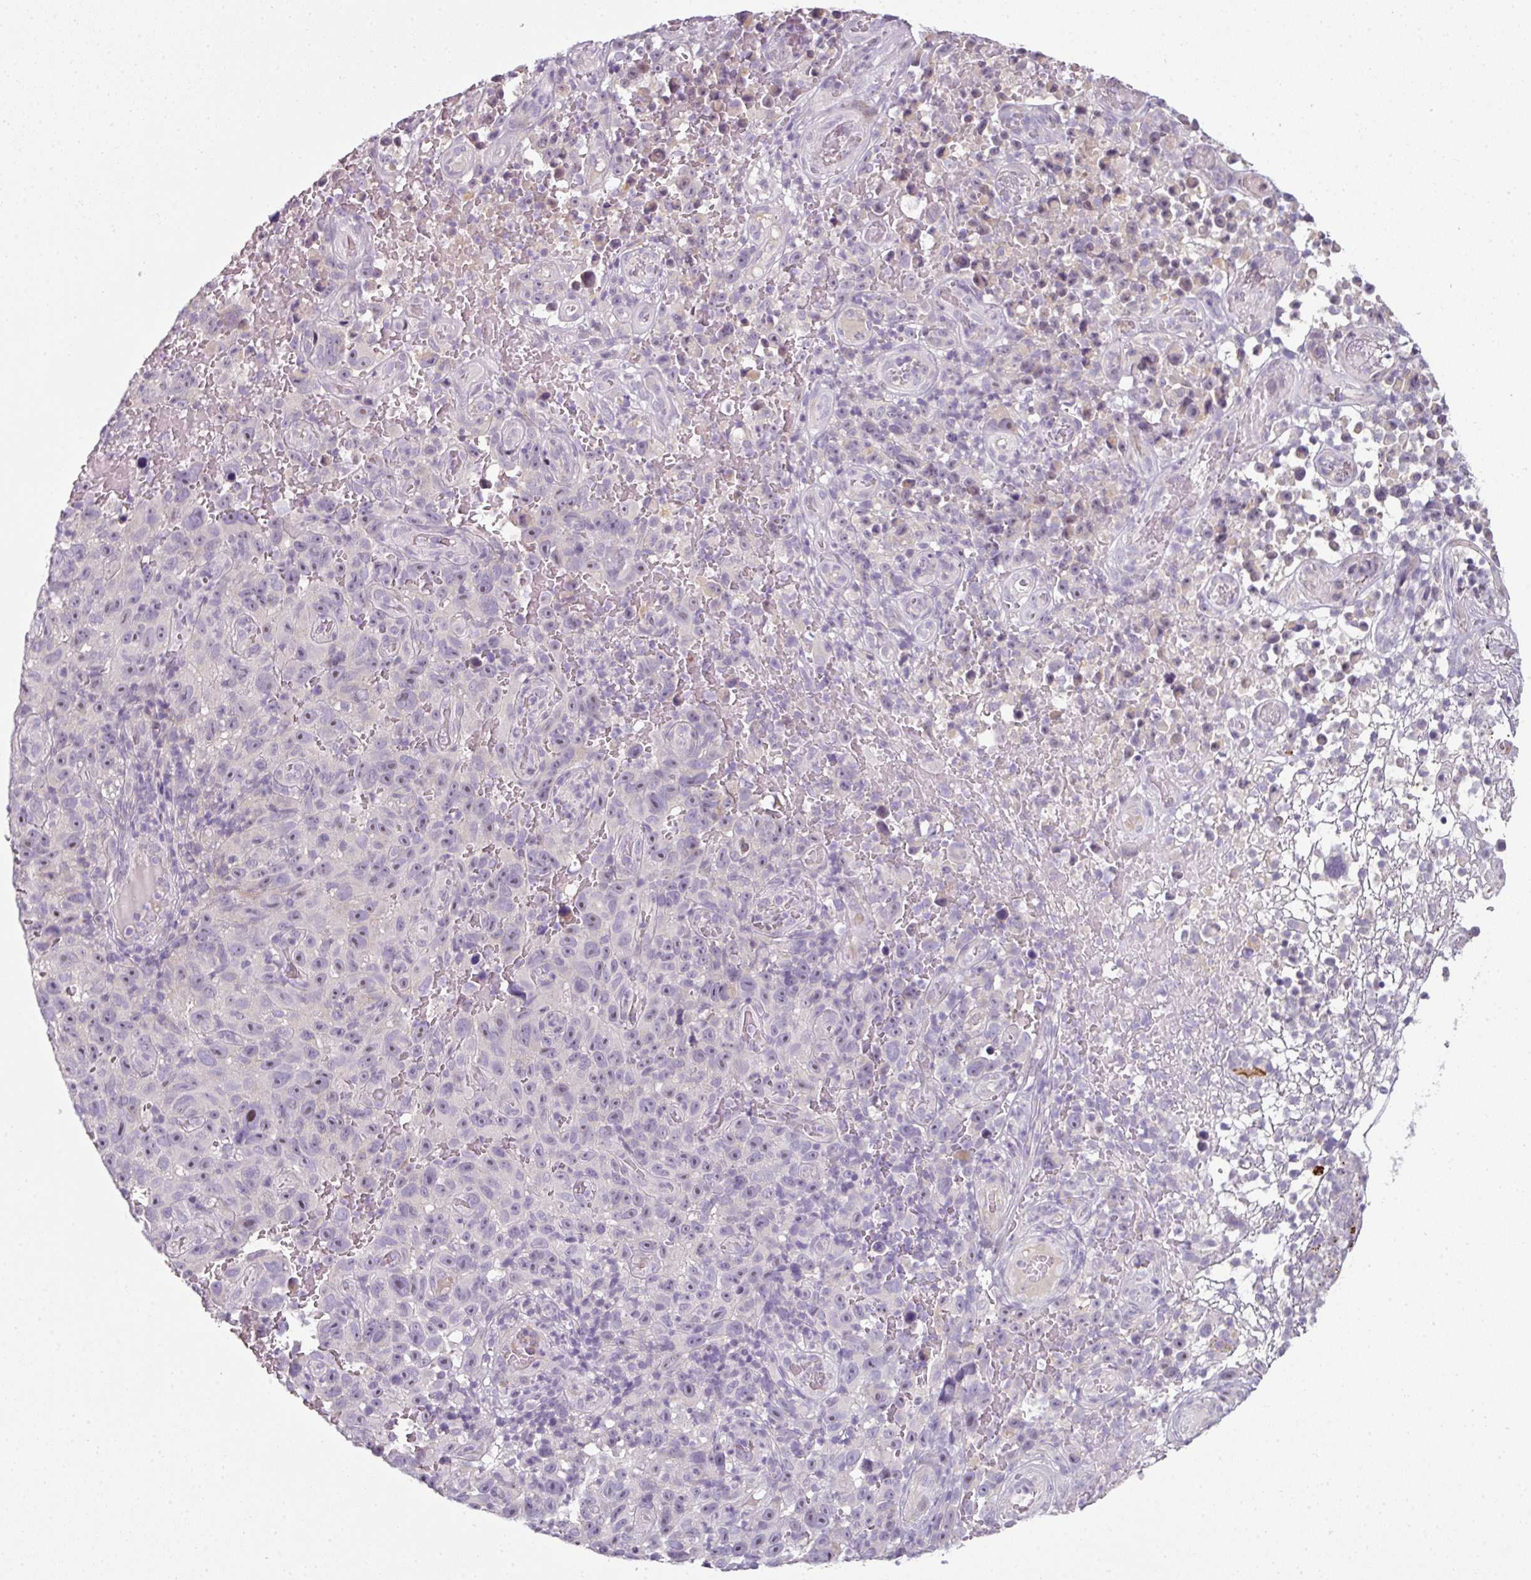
{"staining": {"intensity": "negative", "quantity": "none", "location": "none"}, "tissue": "melanoma", "cell_type": "Tumor cells", "image_type": "cancer", "snomed": [{"axis": "morphology", "description": "Malignant melanoma, NOS"}, {"axis": "topography", "description": "Skin"}], "caption": "High magnification brightfield microscopy of malignant melanoma stained with DAB (brown) and counterstained with hematoxylin (blue): tumor cells show no significant expression.", "gene": "FHAD1", "patient": {"sex": "female", "age": 82}}